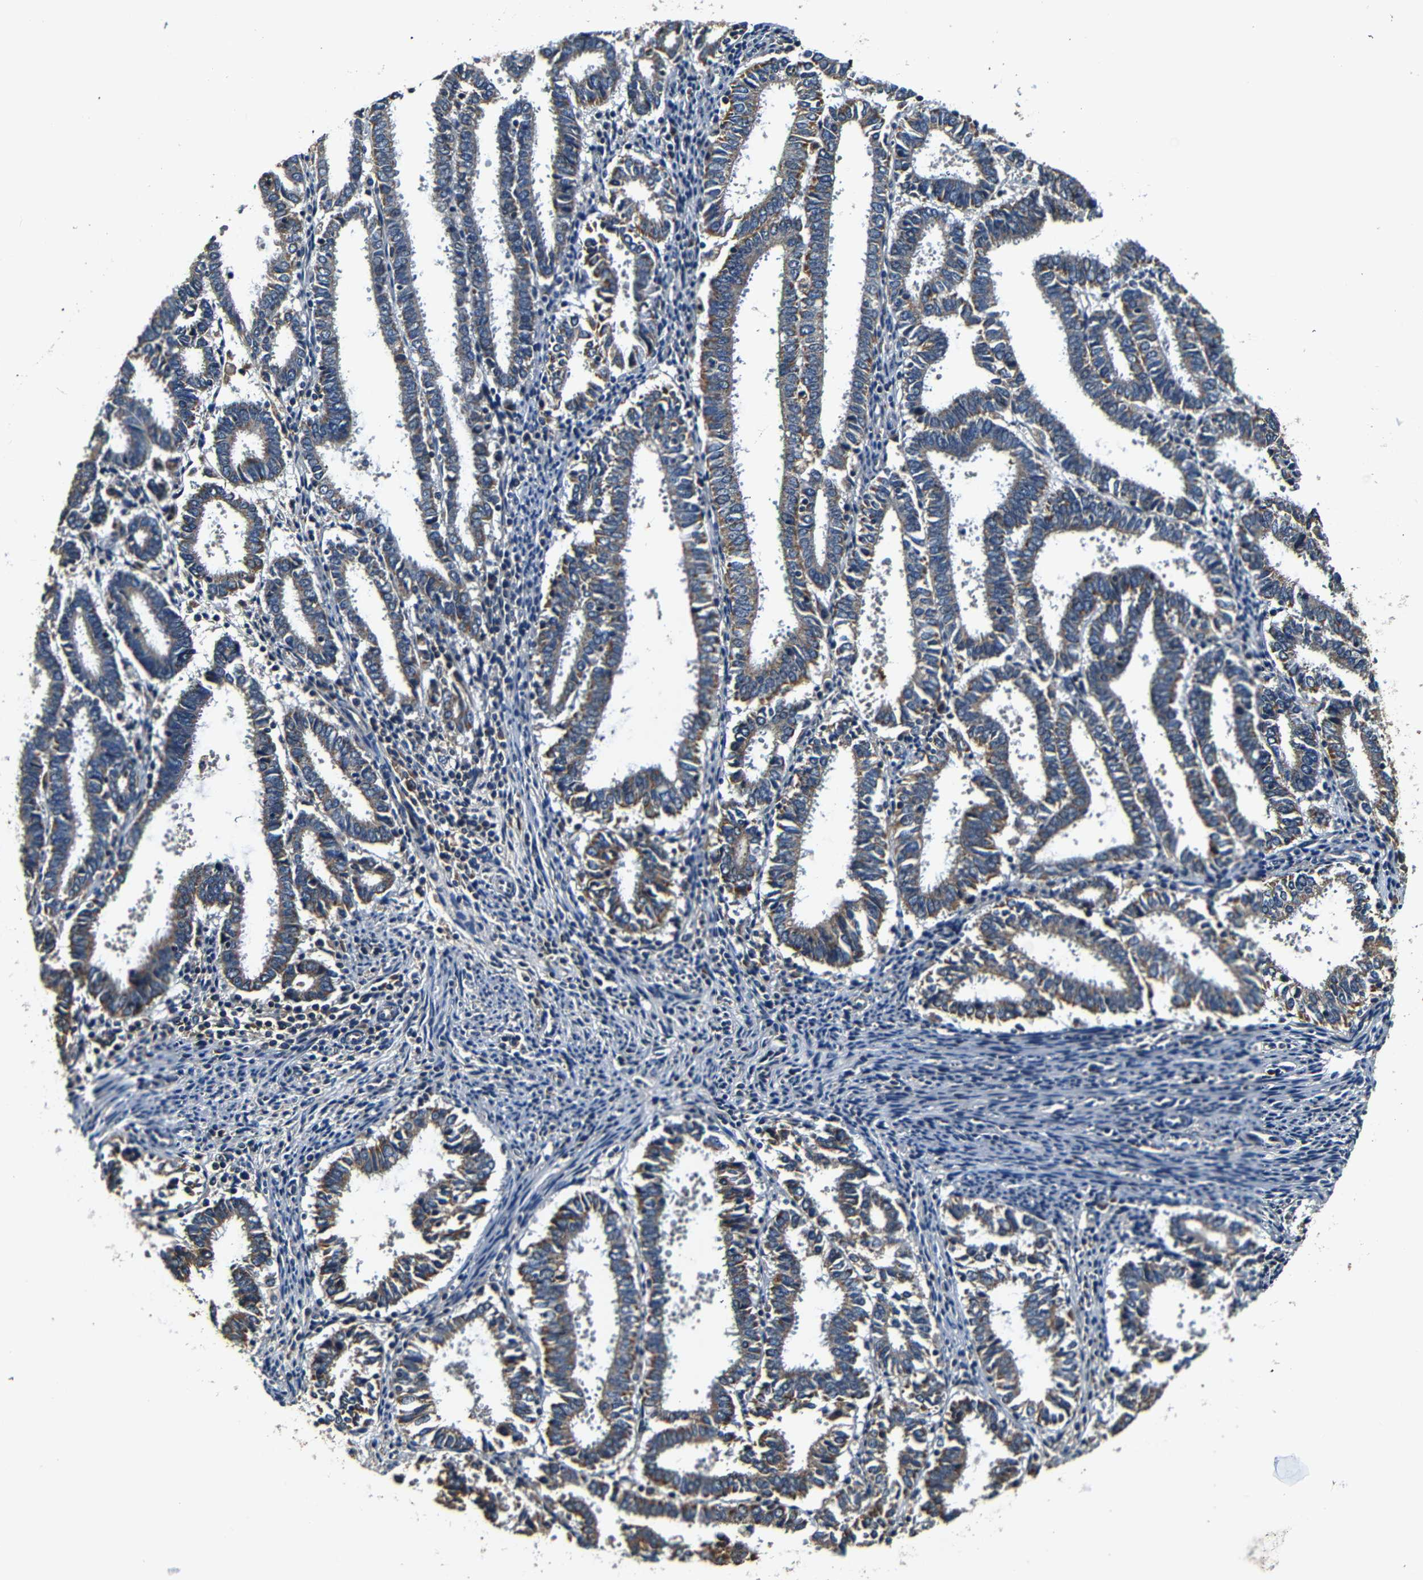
{"staining": {"intensity": "moderate", "quantity": ">75%", "location": "cytoplasmic/membranous"}, "tissue": "endometrial cancer", "cell_type": "Tumor cells", "image_type": "cancer", "snomed": [{"axis": "morphology", "description": "Adenocarcinoma, NOS"}, {"axis": "topography", "description": "Uterus"}], "caption": "The photomicrograph exhibits staining of adenocarcinoma (endometrial), revealing moderate cytoplasmic/membranous protein expression (brown color) within tumor cells. The protein of interest is stained brown, and the nuclei are stained in blue (DAB (3,3'-diaminobenzidine) IHC with brightfield microscopy, high magnification).", "gene": "MTX1", "patient": {"sex": "female", "age": 83}}